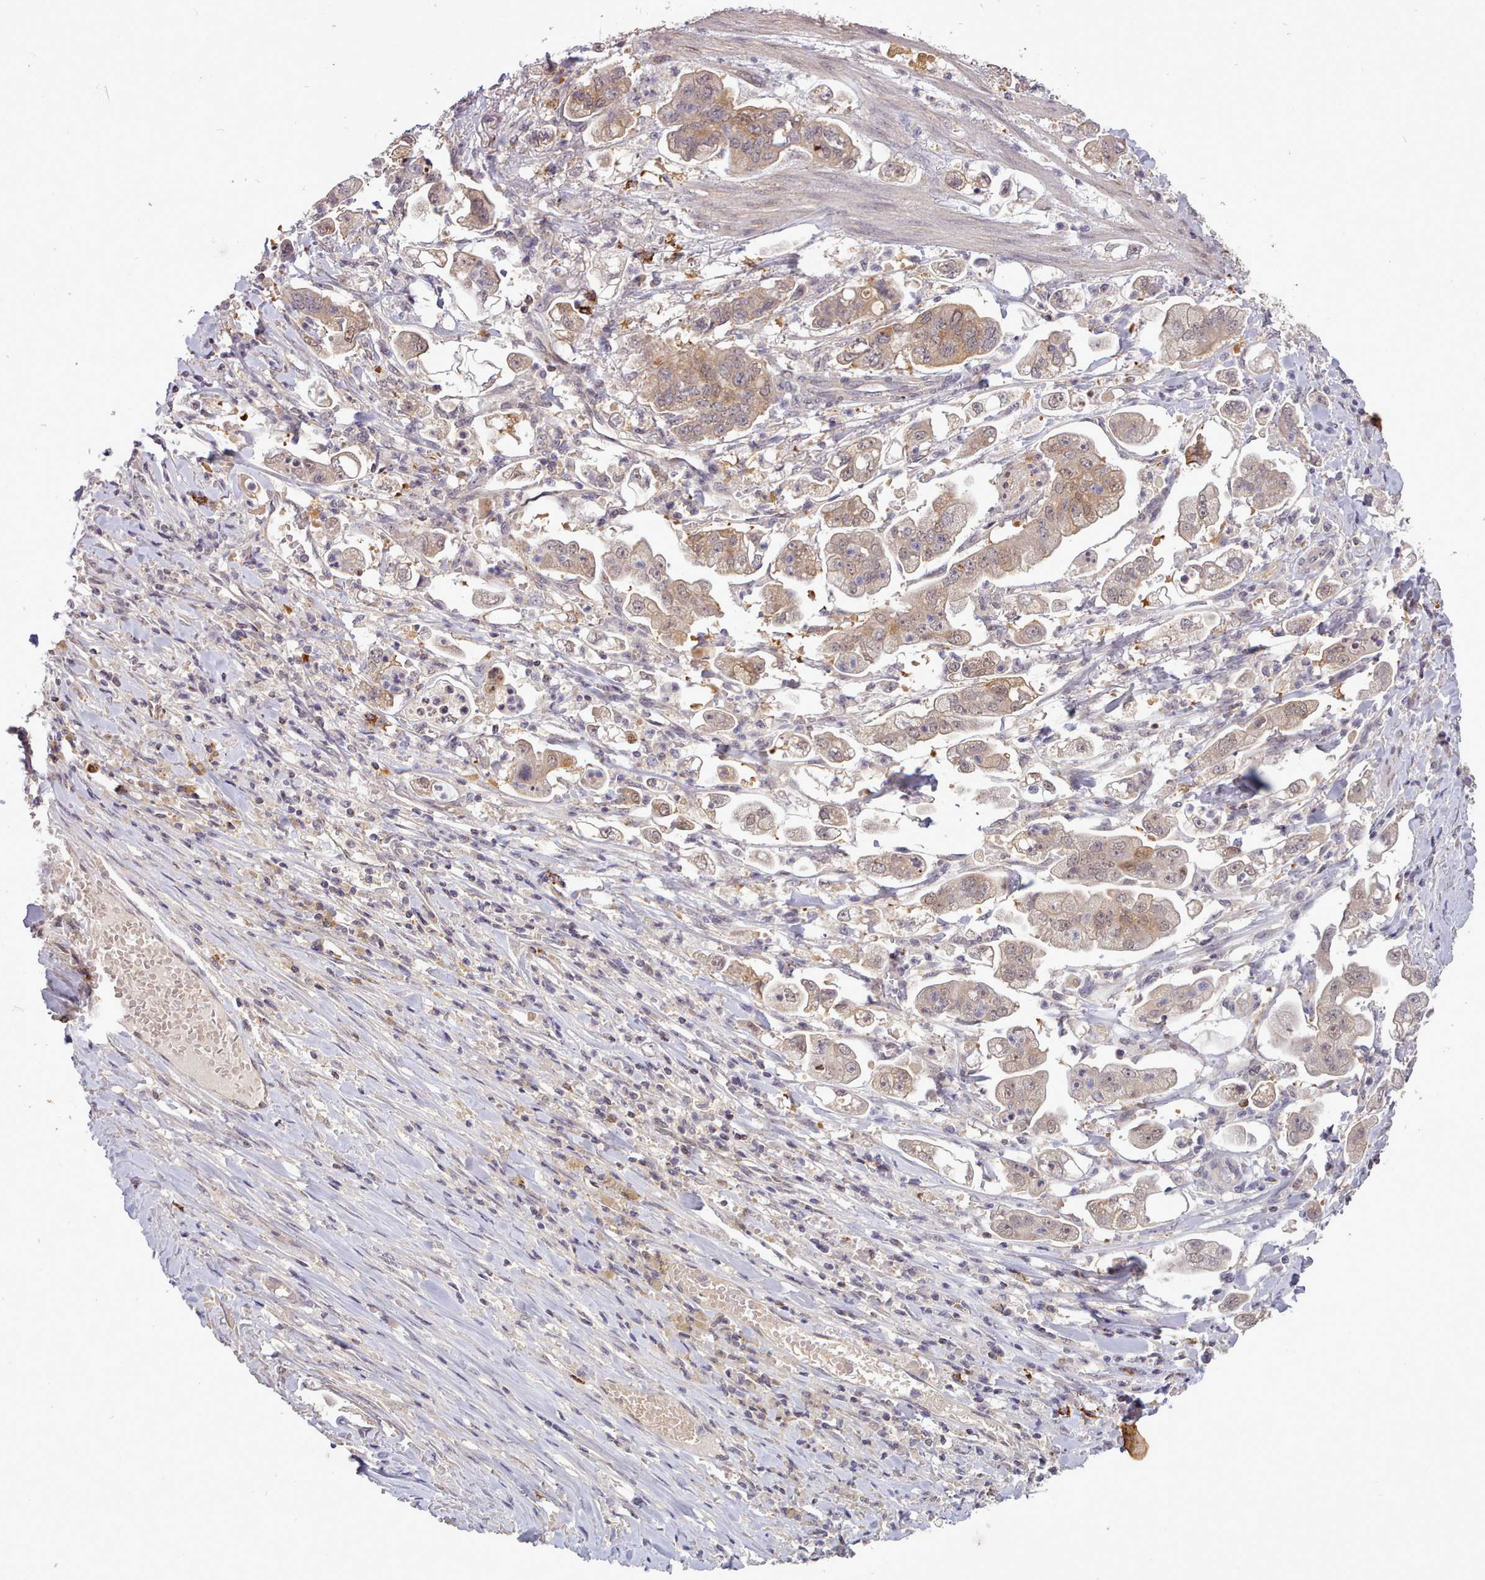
{"staining": {"intensity": "moderate", "quantity": ">75%", "location": "cytoplasmic/membranous,nuclear"}, "tissue": "stomach cancer", "cell_type": "Tumor cells", "image_type": "cancer", "snomed": [{"axis": "morphology", "description": "Adenocarcinoma, NOS"}, {"axis": "topography", "description": "Stomach"}], "caption": "Brown immunohistochemical staining in stomach cancer (adenocarcinoma) exhibits moderate cytoplasmic/membranous and nuclear expression in approximately >75% of tumor cells.", "gene": "ARL17A", "patient": {"sex": "male", "age": 62}}